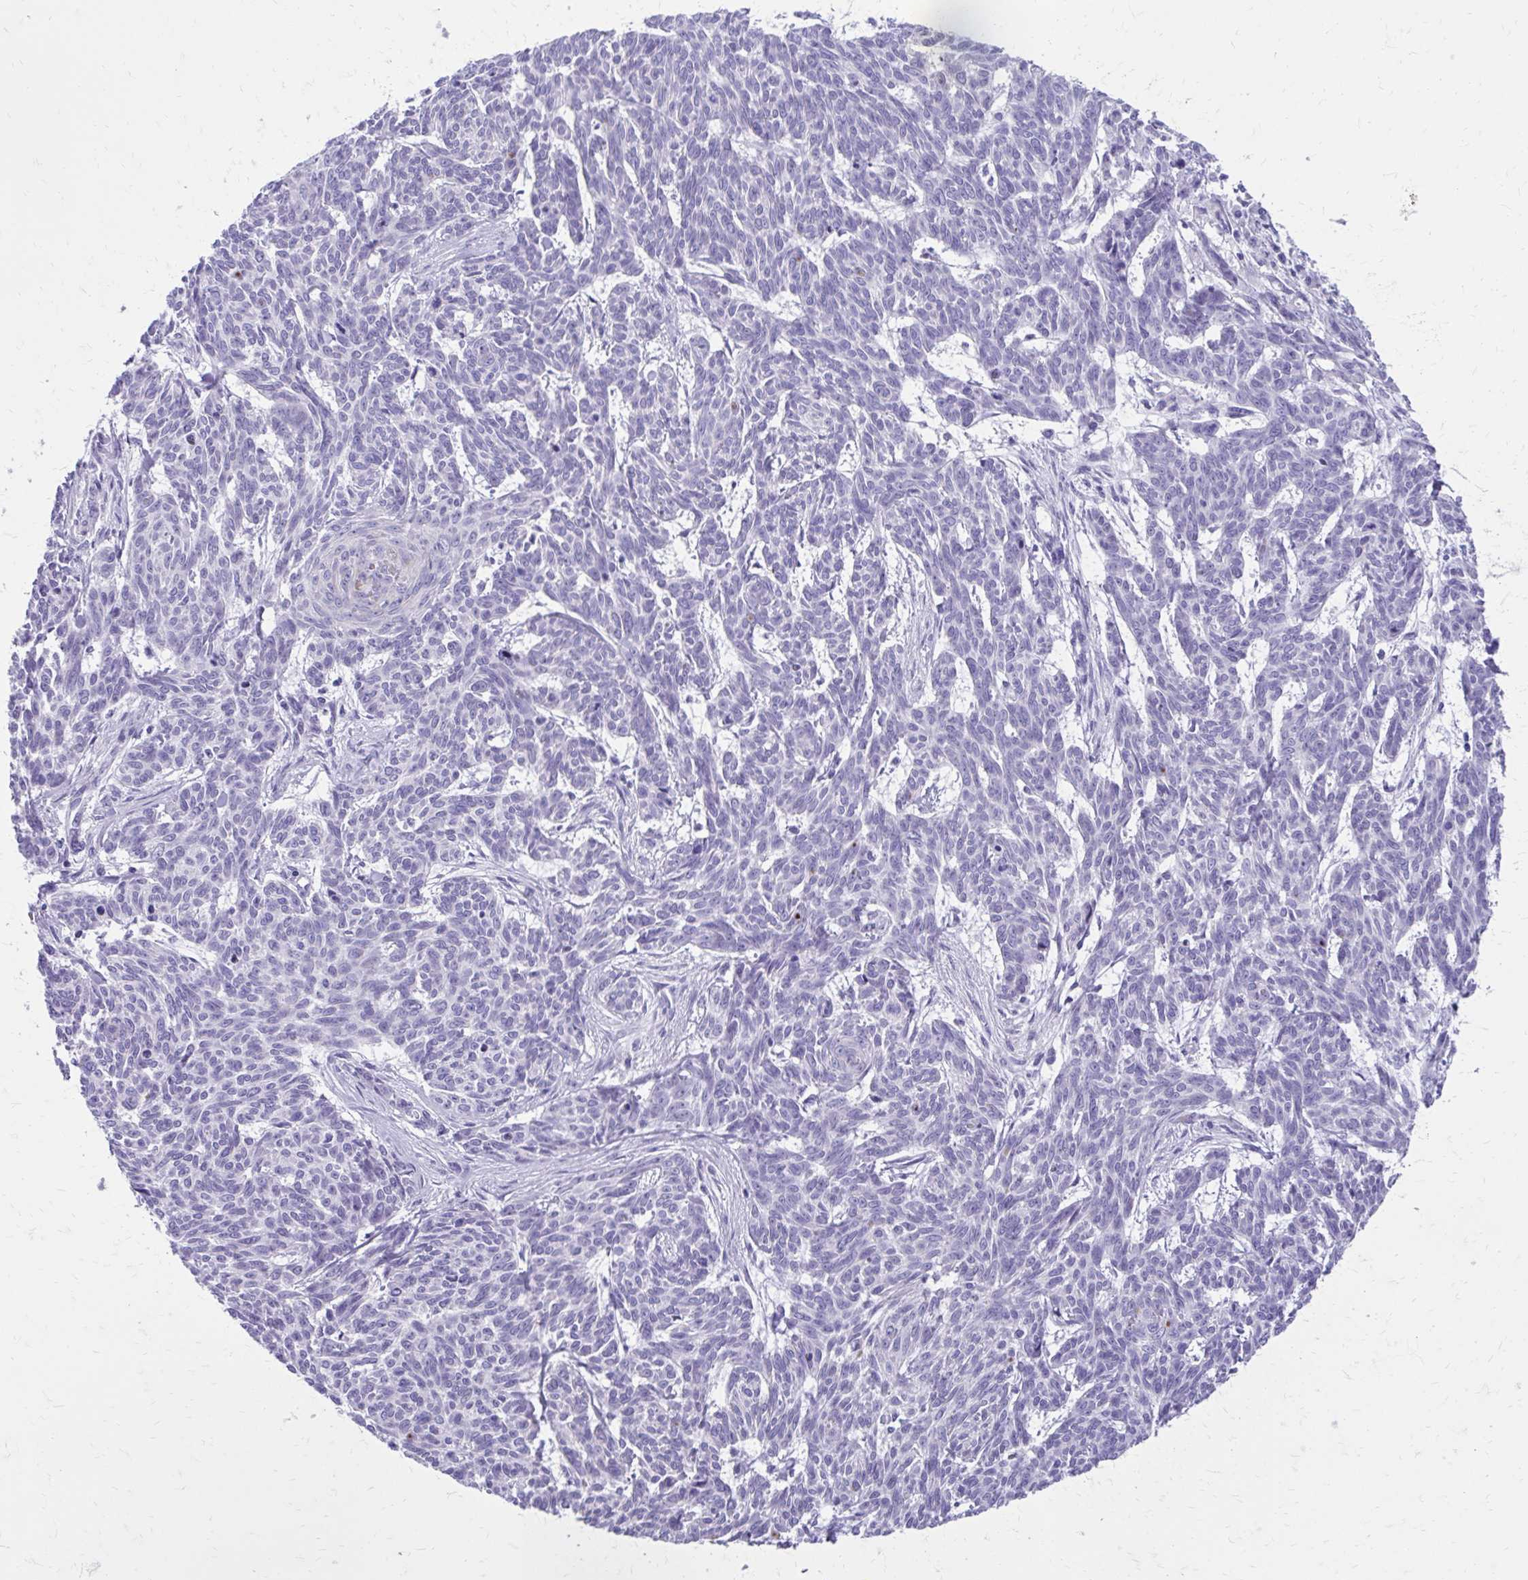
{"staining": {"intensity": "negative", "quantity": "none", "location": "none"}, "tissue": "skin cancer", "cell_type": "Tumor cells", "image_type": "cancer", "snomed": [{"axis": "morphology", "description": "Basal cell carcinoma"}, {"axis": "topography", "description": "Skin"}], "caption": "There is no significant positivity in tumor cells of basal cell carcinoma (skin). The staining was performed using DAB to visualize the protein expression in brown, while the nuclei were stained in blue with hematoxylin (Magnification: 20x).", "gene": "LCN15", "patient": {"sex": "female", "age": 93}}